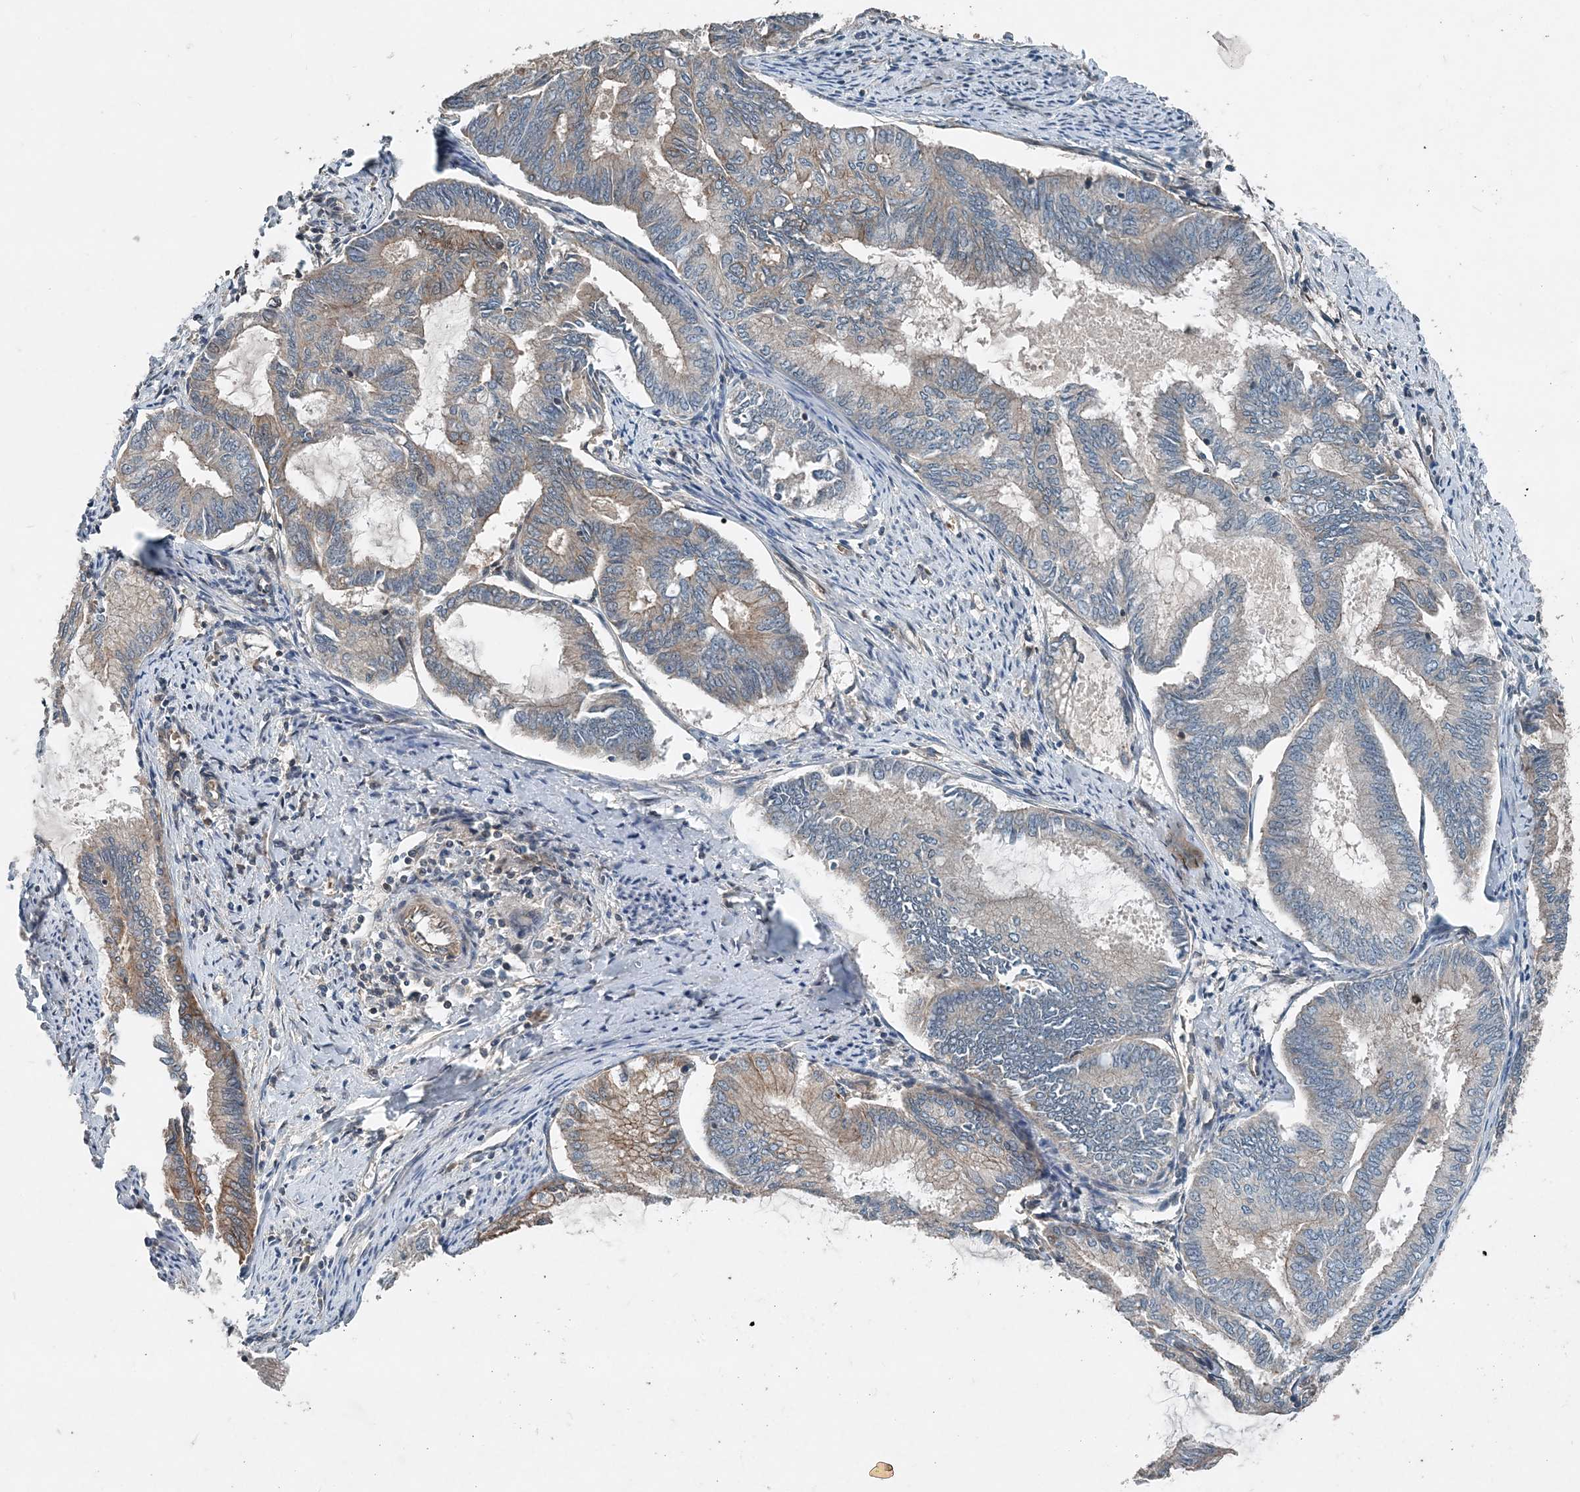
{"staining": {"intensity": "weak", "quantity": "<25%", "location": "cytoplasmic/membranous"}, "tissue": "endometrial cancer", "cell_type": "Tumor cells", "image_type": "cancer", "snomed": [{"axis": "morphology", "description": "Adenocarcinoma, NOS"}, {"axis": "topography", "description": "Endometrium"}], "caption": "IHC micrograph of neoplastic tissue: endometrial cancer stained with DAB (3,3'-diaminobenzidine) demonstrates no significant protein expression in tumor cells.", "gene": "SMPD3", "patient": {"sex": "female", "age": 86}}